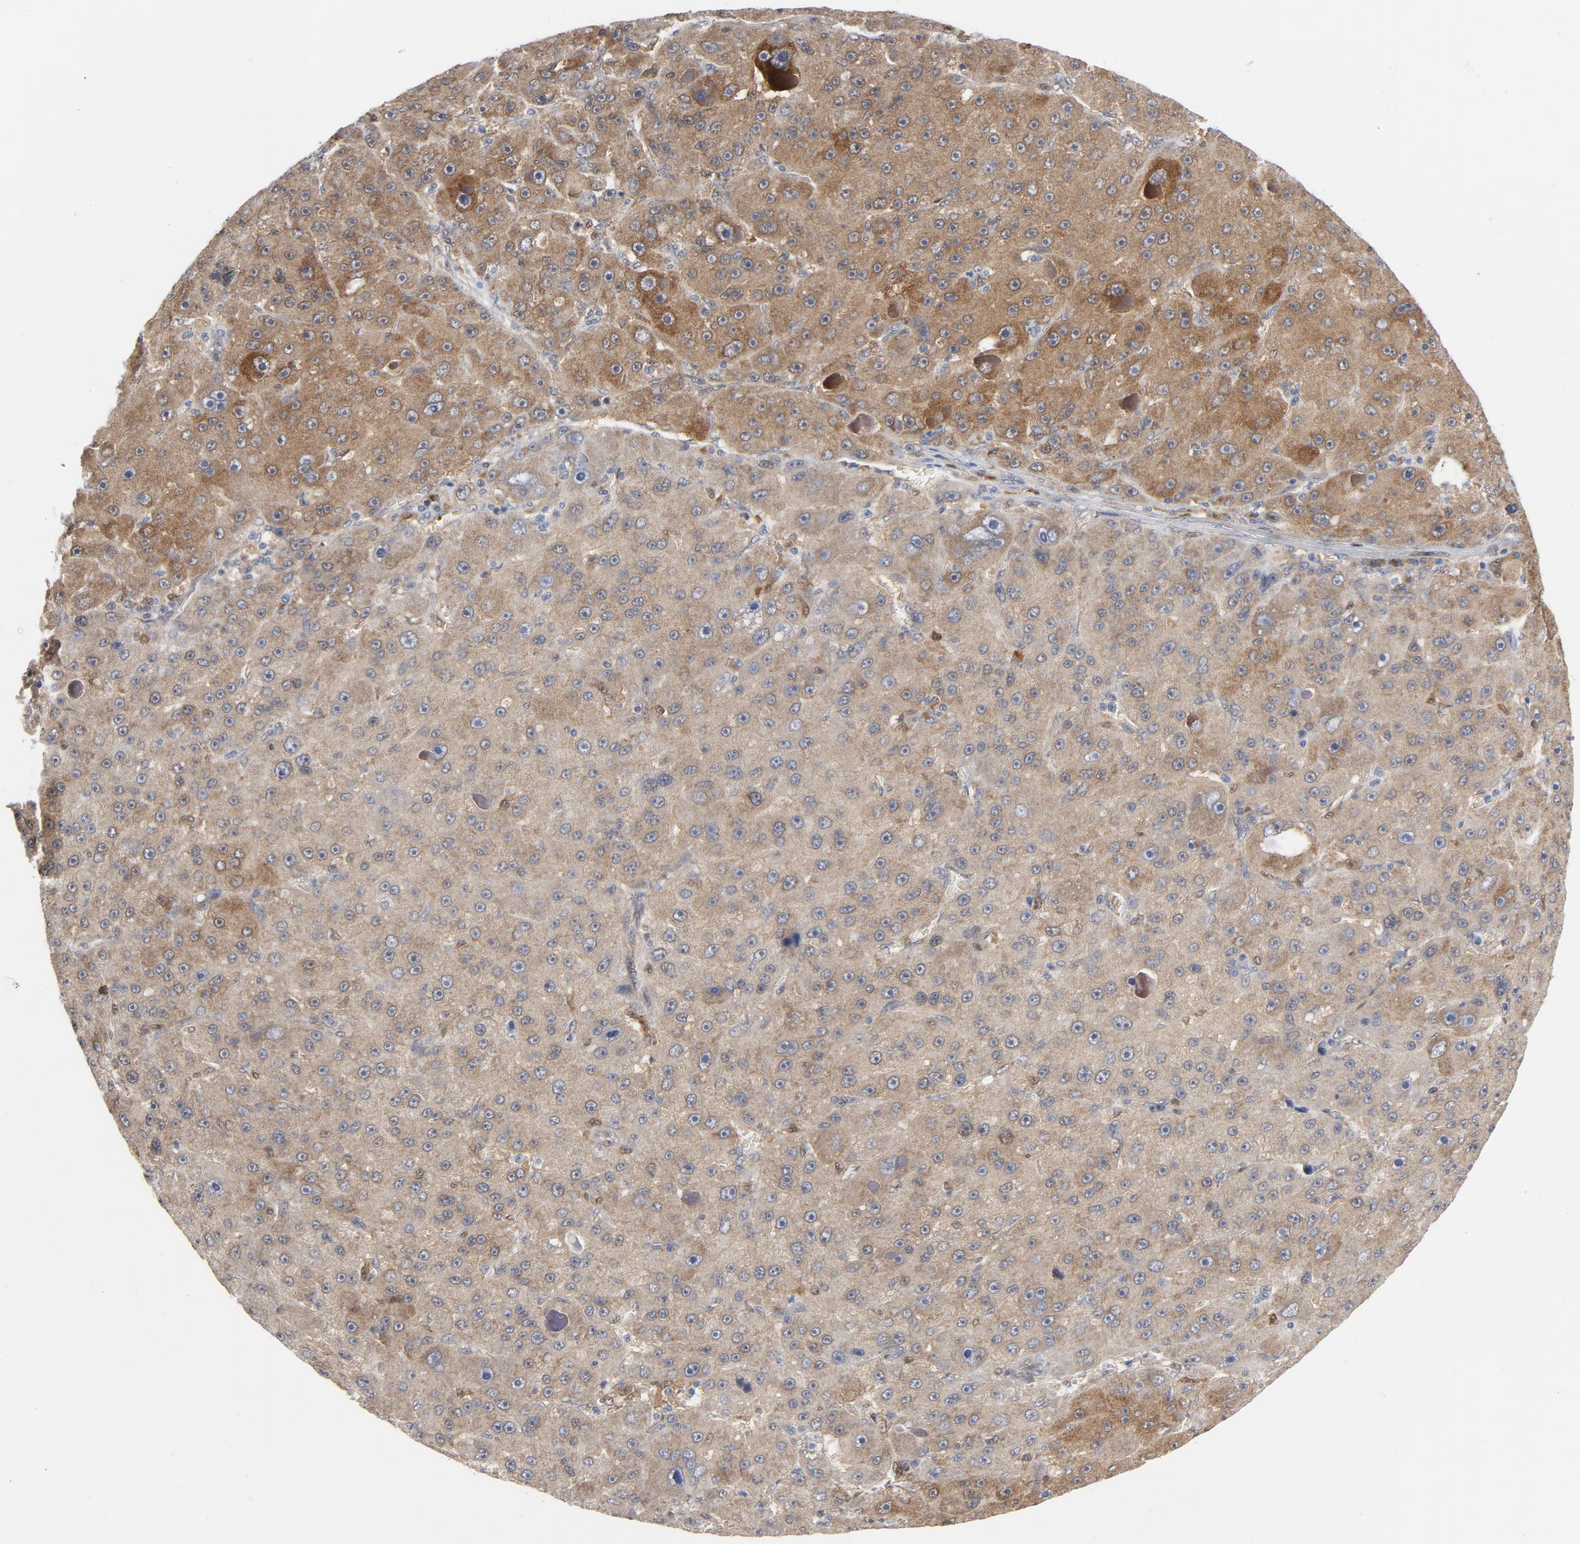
{"staining": {"intensity": "moderate", "quantity": ">75%", "location": "cytoplasmic/membranous"}, "tissue": "liver cancer", "cell_type": "Tumor cells", "image_type": "cancer", "snomed": [{"axis": "morphology", "description": "Carcinoma, Hepatocellular, NOS"}, {"axis": "topography", "description": "Liver"}], "caption": "Approximately >75% of tumor cells in human hepatocellular carcinoma (liver) reveal moderate cytoplasmic/membranous protein positivity as visualized by brown immunohistochemical staining.", "gene": "PRDX1", "patient": {"sex": "male", "age": 76}}